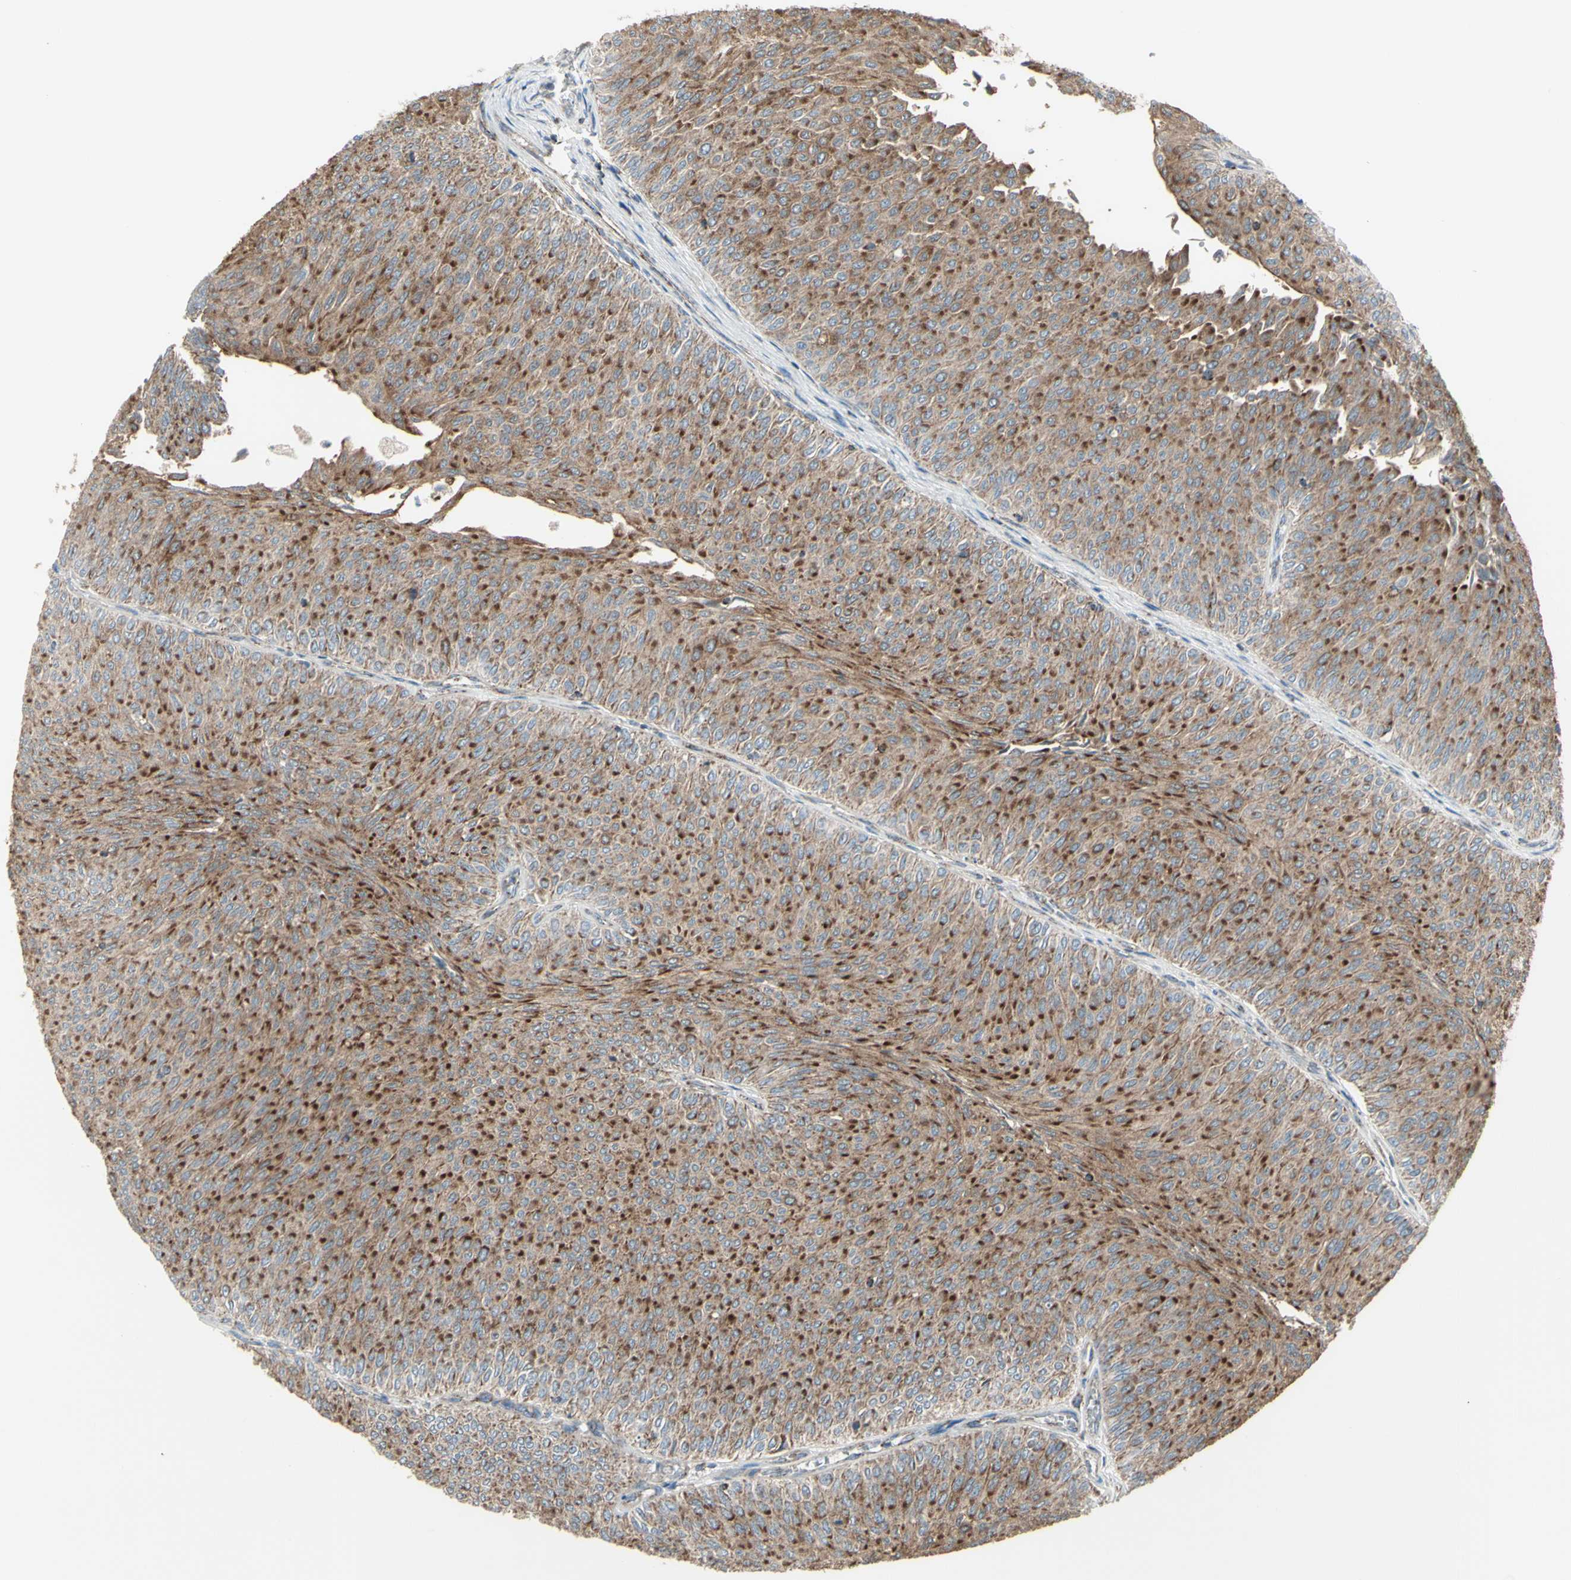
{"staining": {"intensity": "moderate", "quantity": ">75%", "location": "cytoplasmic/membranous"}, "tissue": "urothelial cancer", "cell_type": "Tumor cells", "image_type": "cancer", "snomed": [{"axis": "morphology", "description": "Urothelial carcinoma, Low grade"}, {"axis": "topography", "description": "Urinary bladder"}], "caption": "Protein staining demonstrates moderate cytoplasmic/membranous positivity in approximately >75% of tumor cells in urothelial carcinoma (low-grade).", "gene": "FAM171B", "patient": {"sex": "male", "age": 78}}